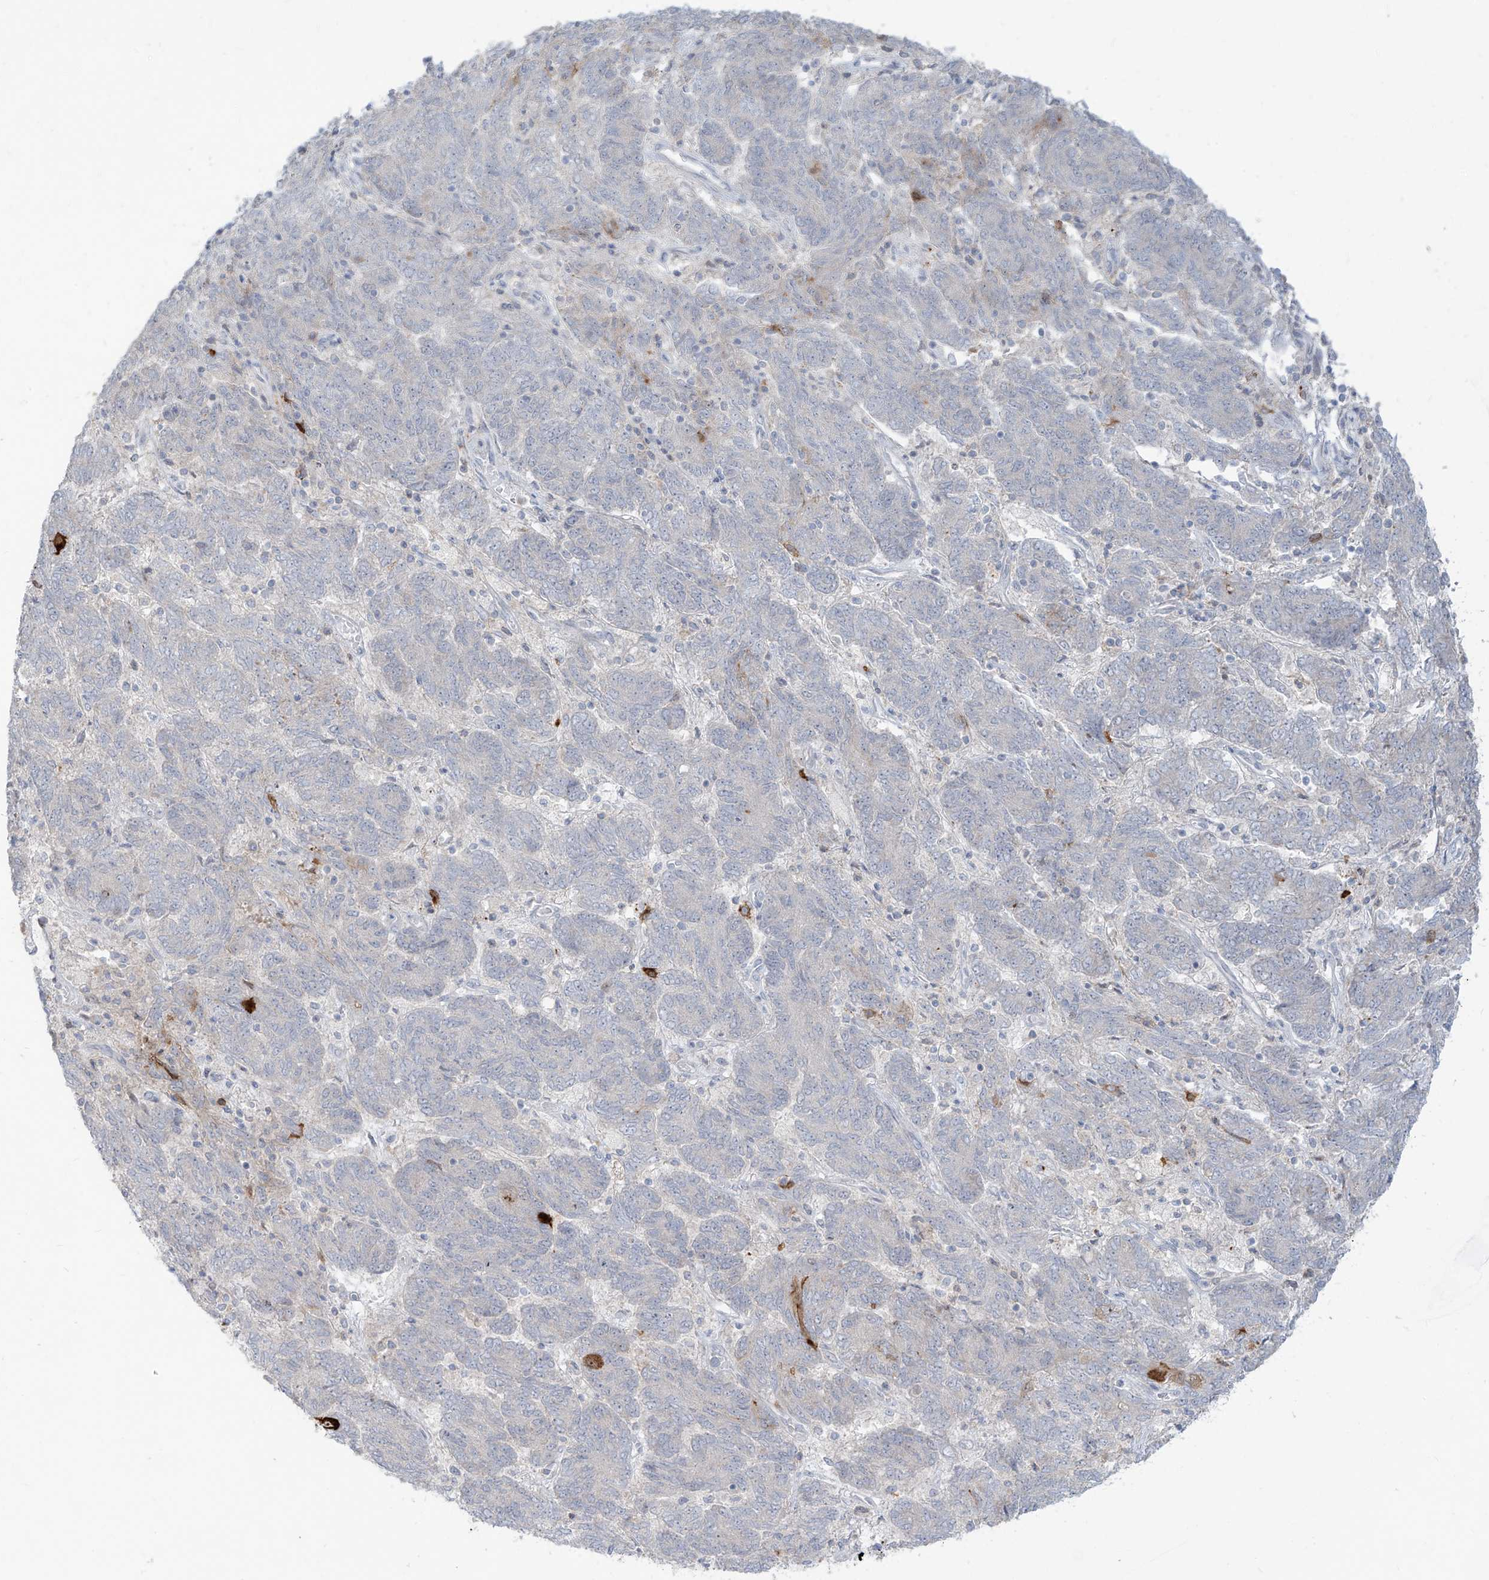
{"staining": {"intensity": "moderate", "quantity": "<25%", "location": "cytoplasmic/membranous"}, "tissue": "endometrial cancer", "cell_type": "Tumor cells", "image_type": "cancer", "snomed": [{"axis": "morphology", "description": "Adenocarcinoma, NOS"}, {"axis": "topography", "description": "Endometrium"}], "caption": "Moderate cytoplasmic/membranous expression for a protein is appreciated in about <25% of tumor cells of endometrial cancer (adenocarcinoma) using immunohistochemistry (IHC).", "gene": "NOTO", "patient": {"sex": "female", "age": 80}}